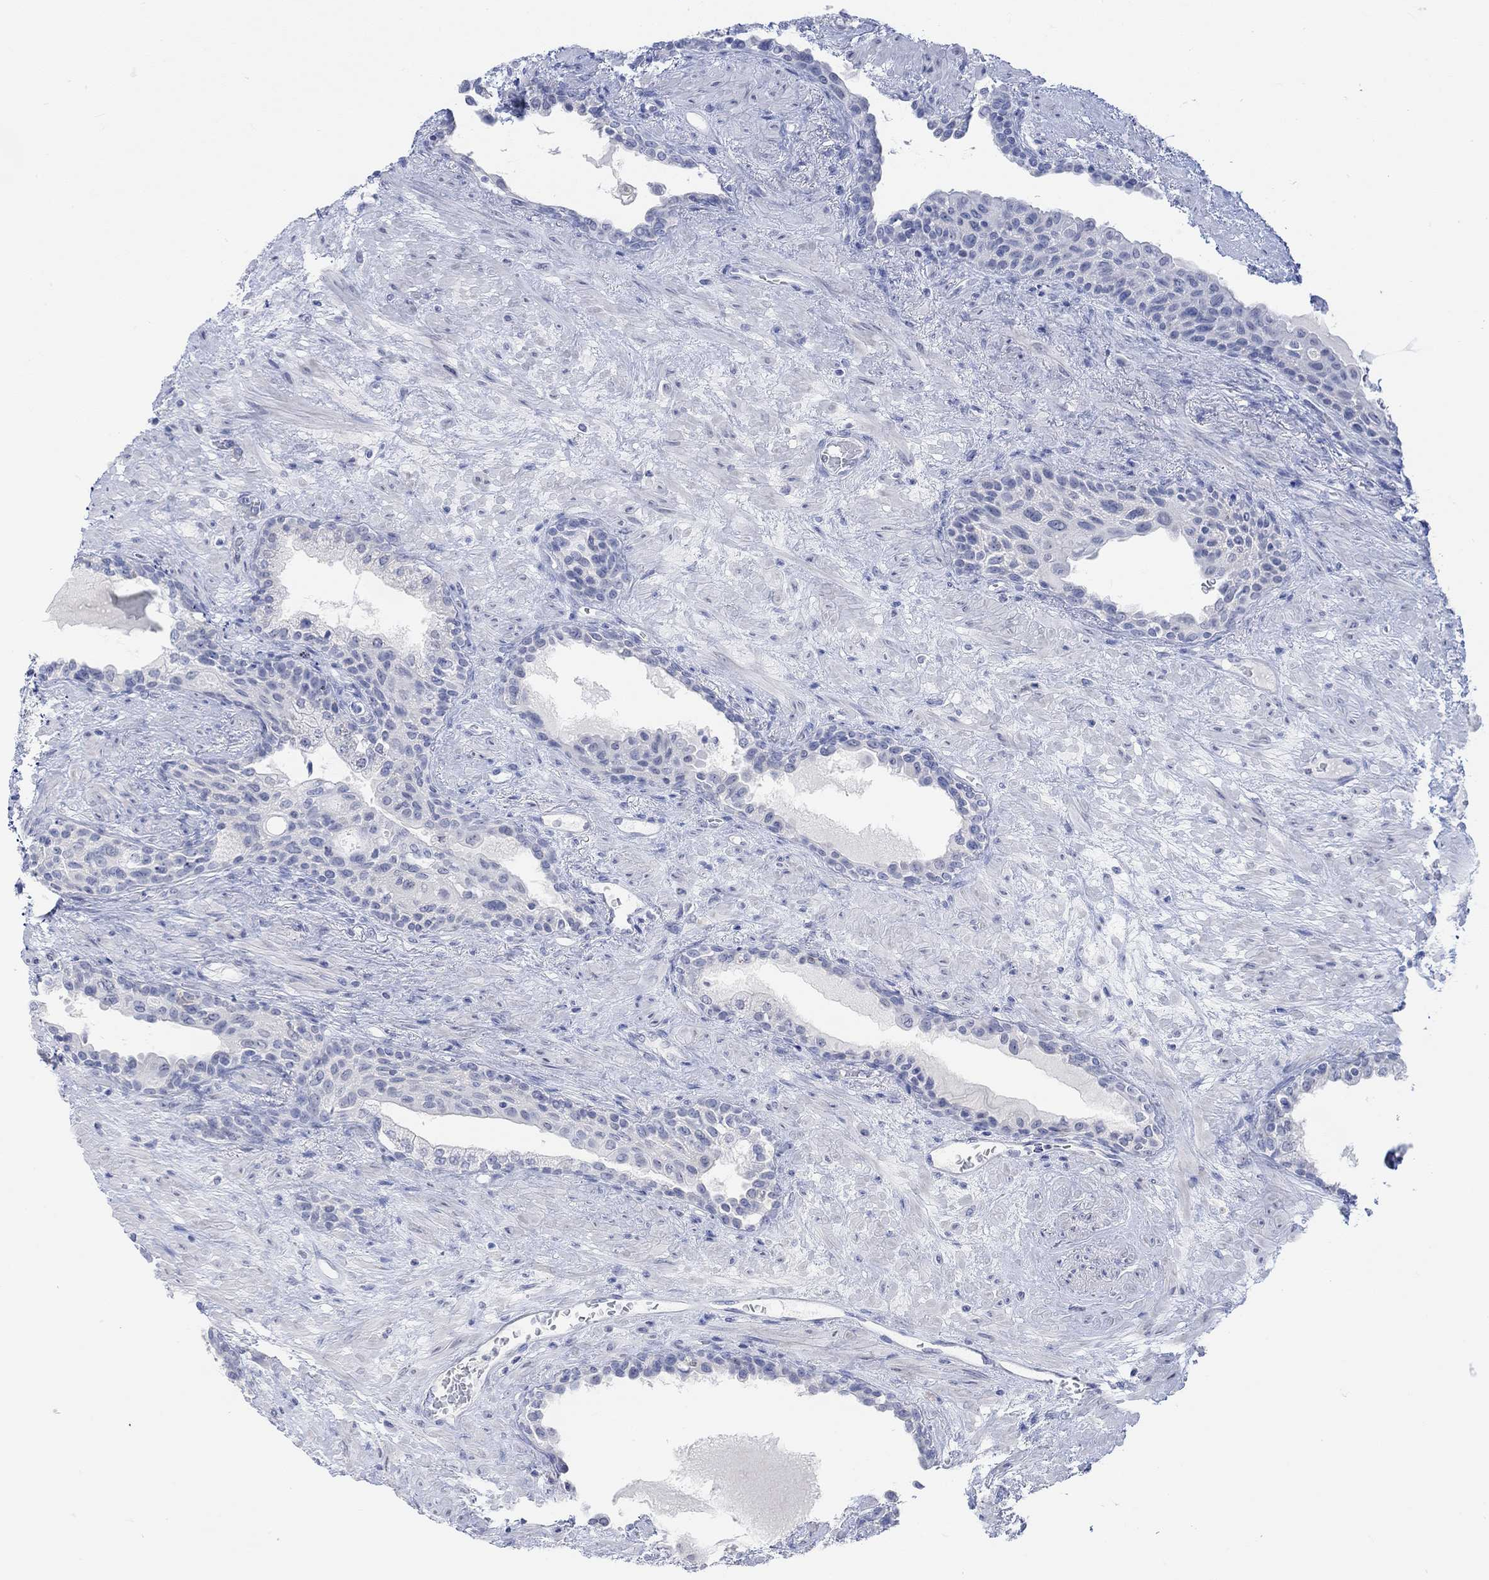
{"staining": {"intensity": "negative", "quantity": "none", "location": "none"}, "tissue": "prostate", "cell_type": "Glandular cells", "image_type": "normal", "snomed": [{"axis": "morphology", "description": "Normal tissue, NOS"}, {"axis": "topography", "description": "Prostate"}], "caption": "The histopathology image reveals no staining of glandular cells in benign prostate. Brightfield microscopy of immunohistochemistry (IHC) stained with DAB (brown) and hematoxylin (blue), captured at high magnification.", "gene": "AK8", "patient": {"sex": "male", "age": 63}}